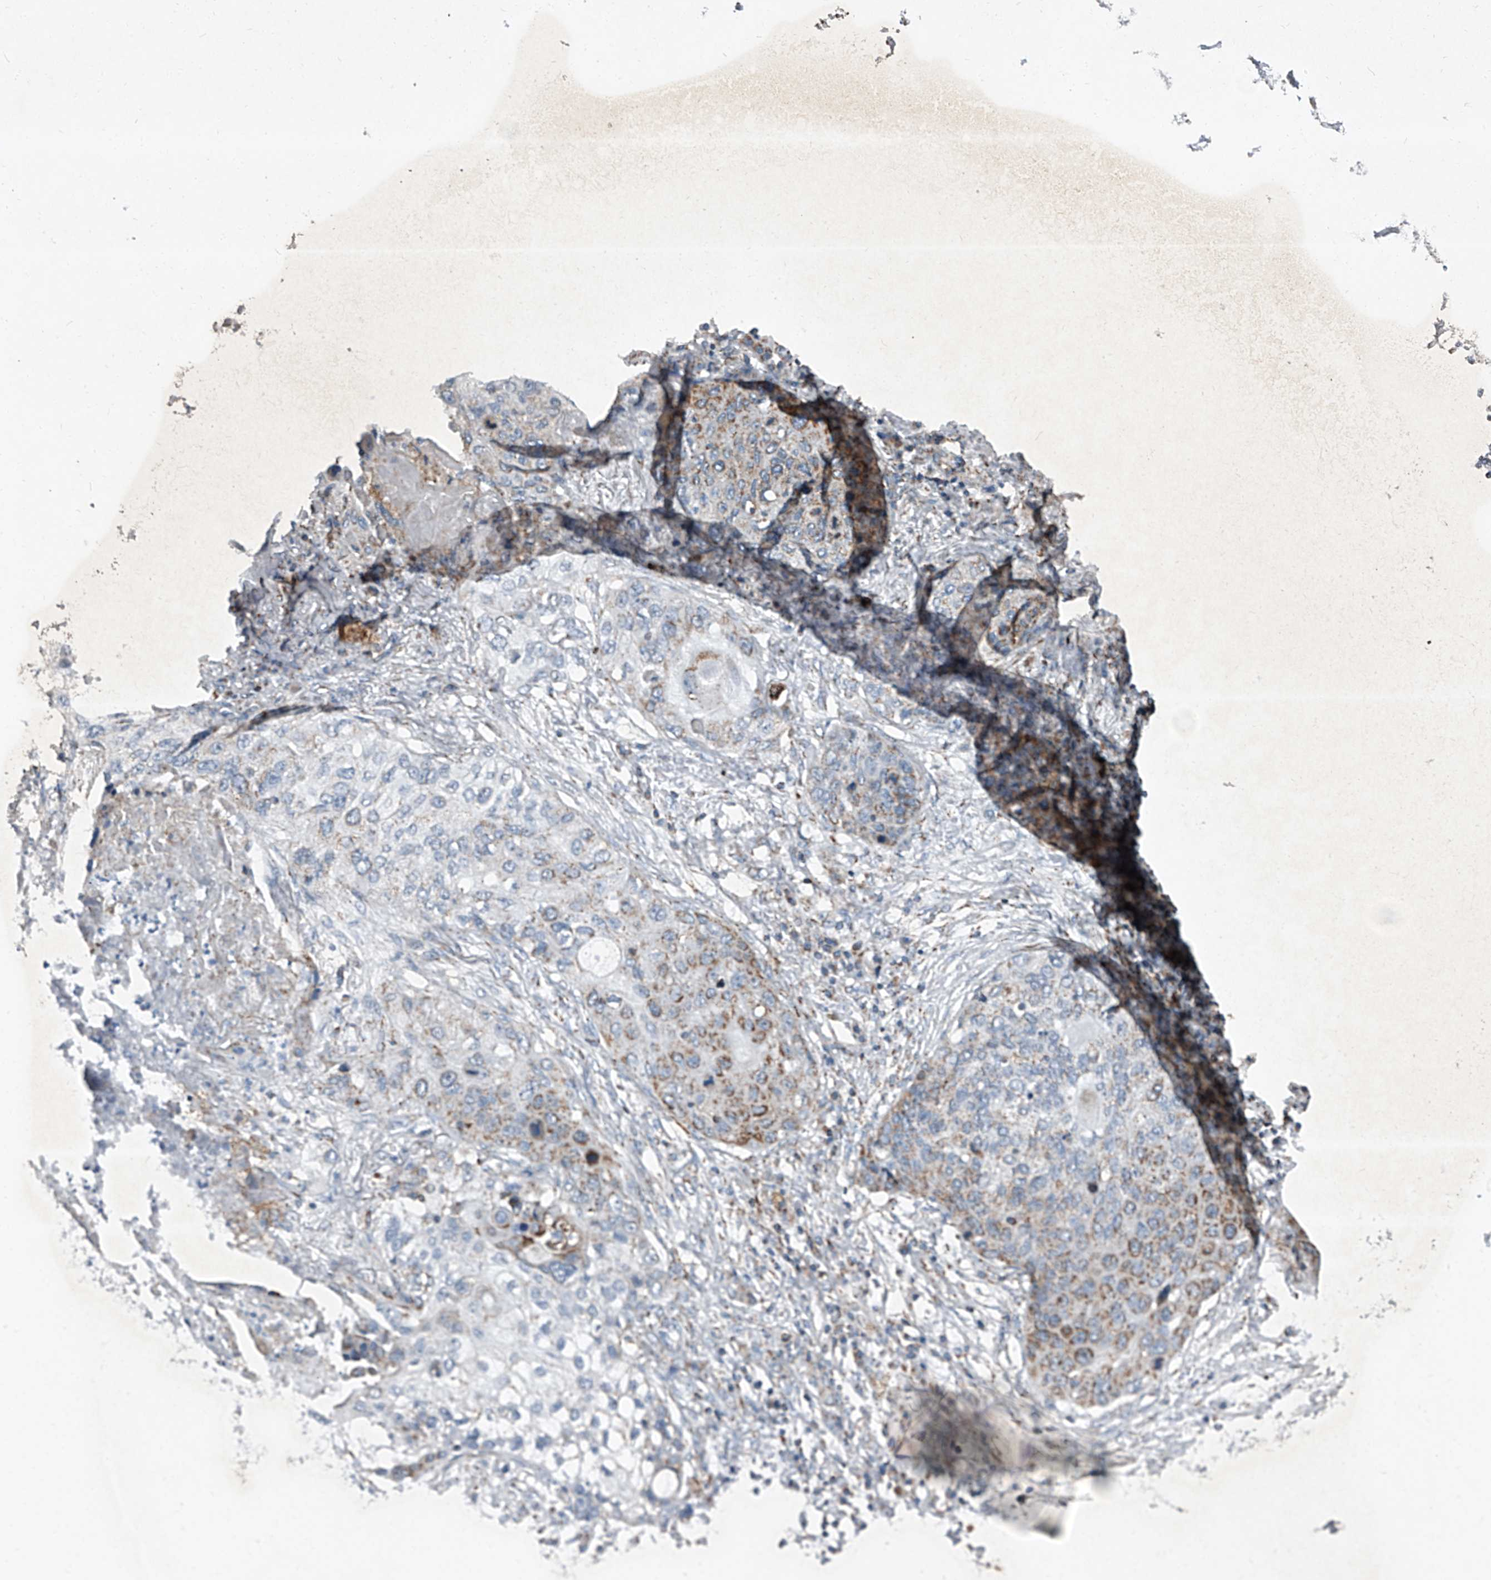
{"staining": {"intensity": "moderate", "quantity": "25%-75%", "location": "cytoplasmic/membranous"}, "tissue": "lung cancer", "cell_type": "Tumor cells", "image_type": "cancer", "snomed": [{"axis": "morphology", "description": "Squamous cell carcinoma, NOS"}, {"axis": "topography", "description": "Lung"}], "caption": "IHC histopathology image of neoplastic tissue: lung cancer (squamous cell carcinoma) stained using immunohistochemistry displays medium levels of moderate protein expression localized specifically in the cytoplasmic/membranous of tumor cells, appearing as a cytoplasmic/membranous brown color.", "gene": "CHRNA7", "patient": {"sex": "female", "age": 63}}